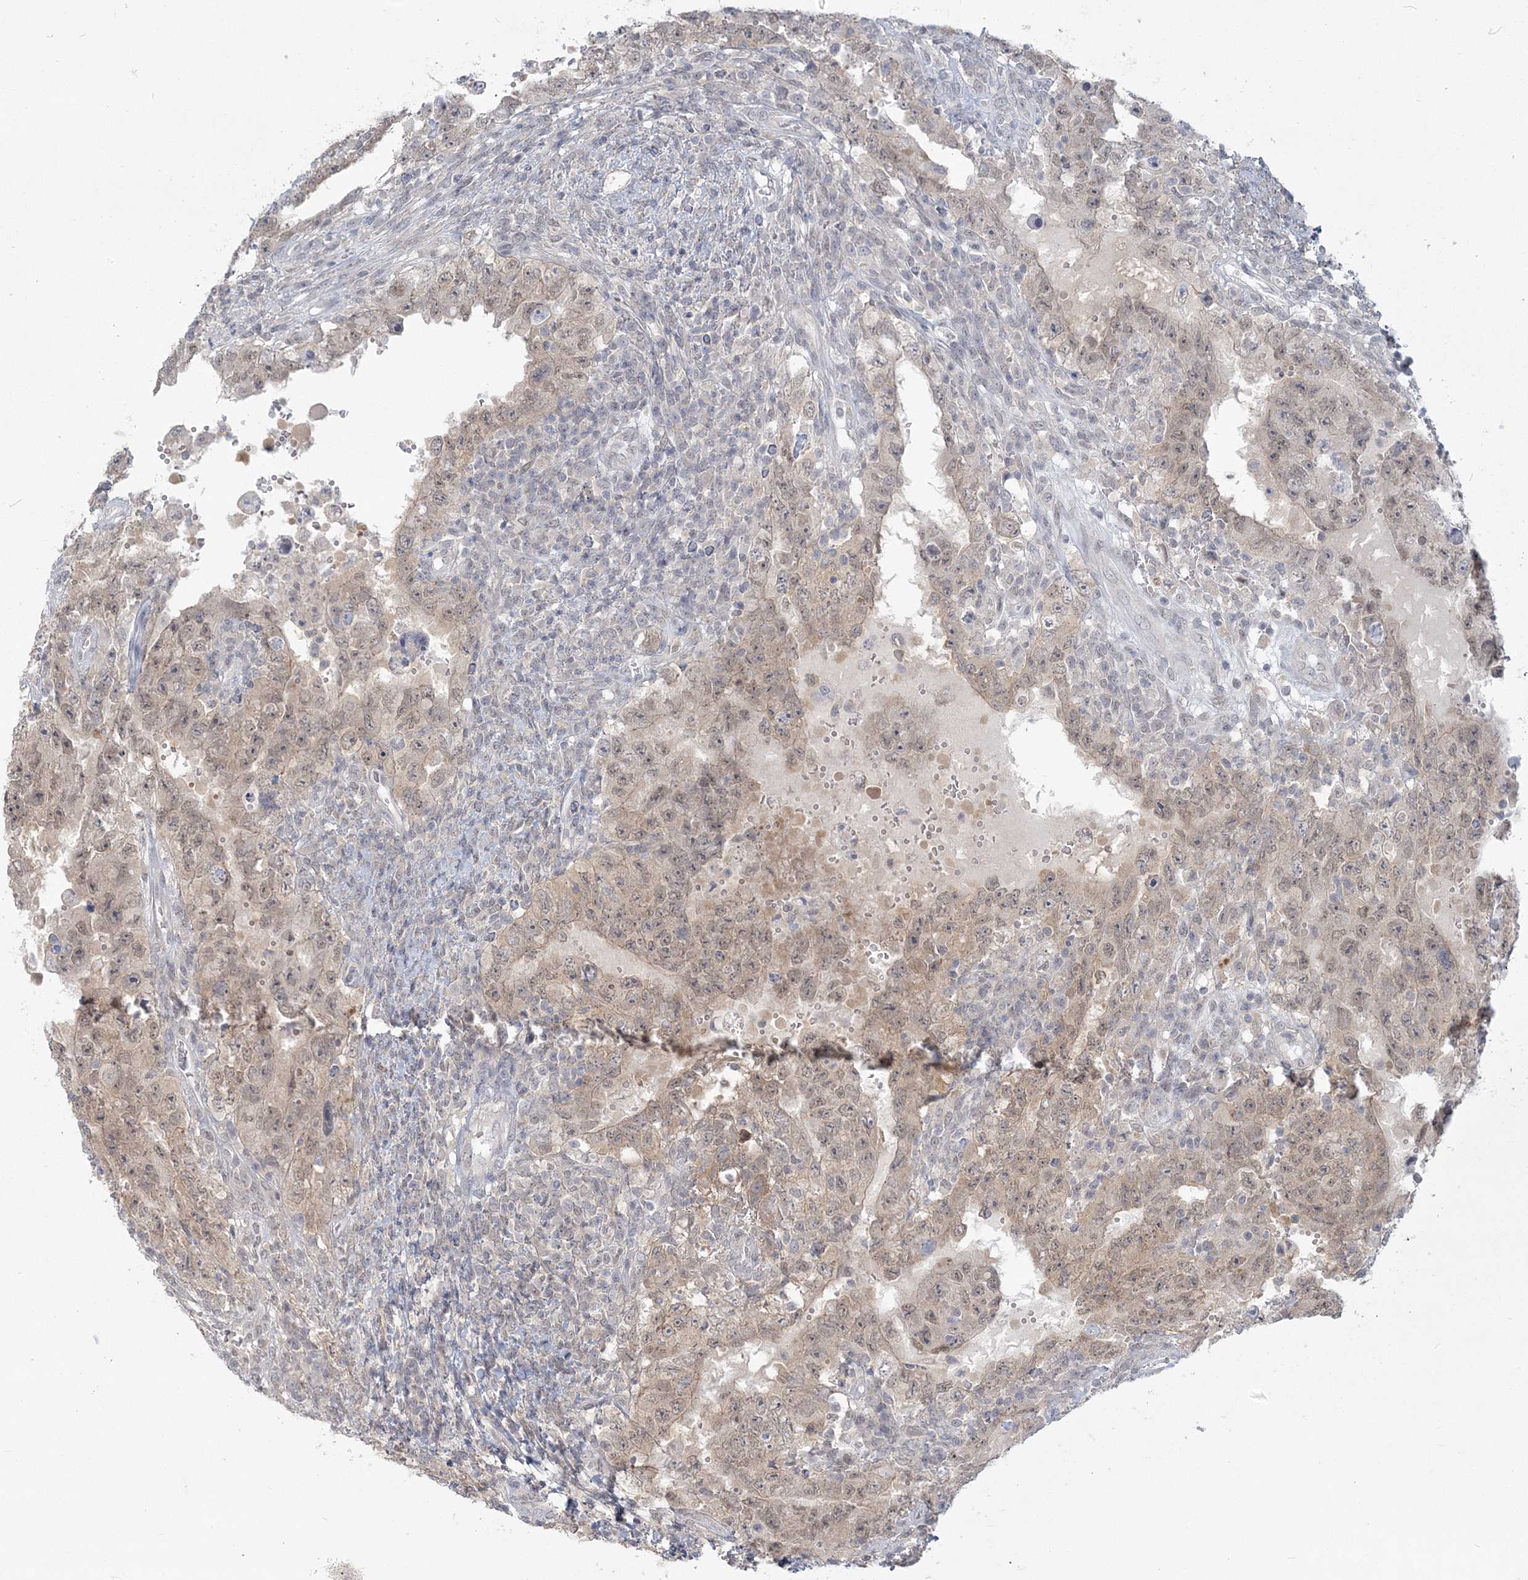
{"staining": {"intensity": "weak", "quantity": ">75%", "location": "cytoplasmic/membranous,nuclear"}, "tissue": "testis cancer", "cell_type": "Tumor cells", "image_type": "cancer", "snomed": [{"axis": "morphology", "description": "Carcinoma, Embryonal, NOS"}, {"axis": "topography", "description": "Testis"}], "caption": "DAB (3,3'-diaminobenzidine) immunohistochemical staining of human testis cancer shows weak cytoplasmic/membranous and nuclear protein staining in about >75% of tumor cells.", "gene": "ANKS1A", "patient": {"sex": "male", "age": 26}}